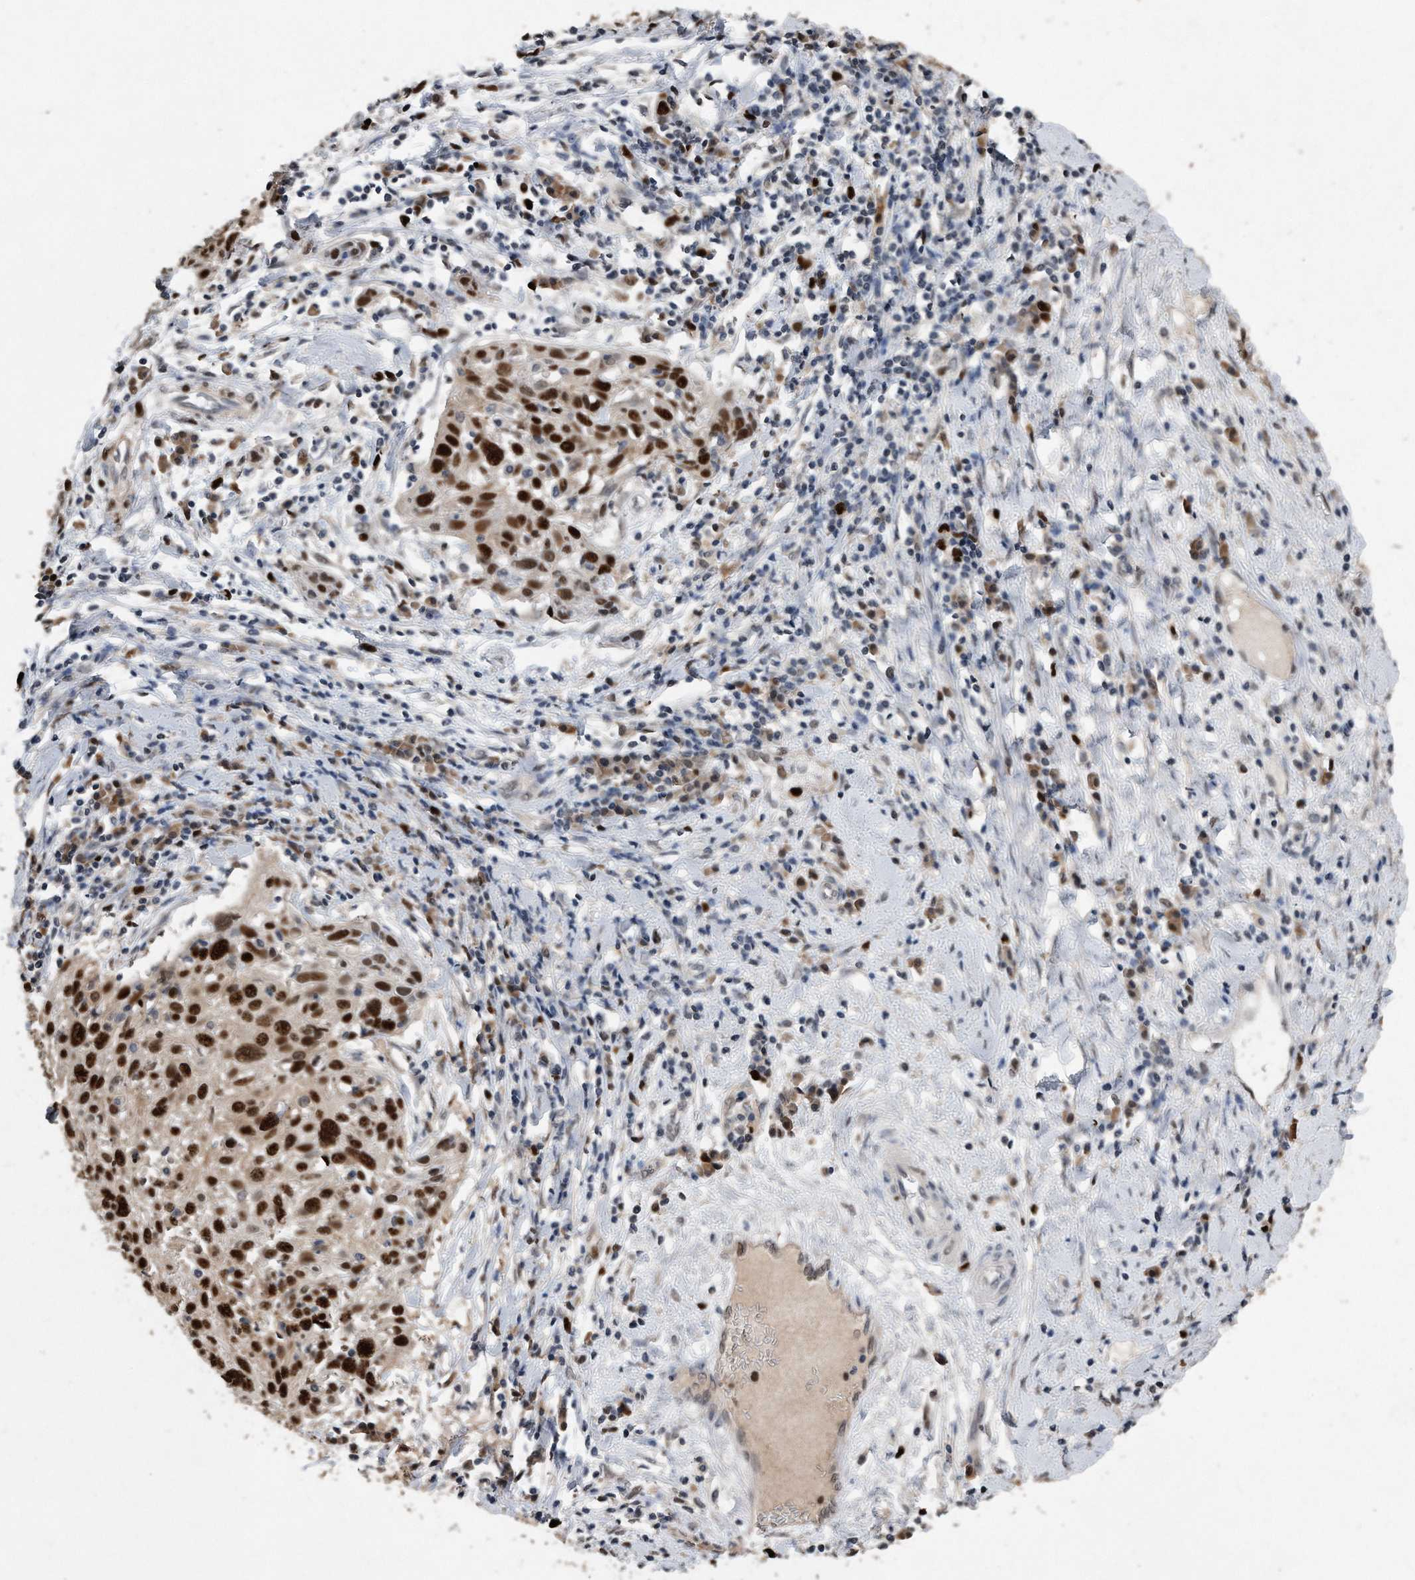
{"staining": {"intensity": "strong", "quantity": ">75%", "location": "nuclear"}, "tissue": "cervical cancer", "cell_type": "Tumor cells", "image_type": "cancer", "snomed": [{"axis": "morphology", "description": "Squamous cell carcinoma, NOS"}, {"axis": "topography", "description": "Cervix"}], "caption": "The image shows staining of cervical cancer, revealing strong nuclear protein positivity (brown color) within tumor cells. (DAB (3,3'-diaminobenzidine) = brown stain, brightfield microscopy at high magnification).", "gene": "PCNA", "patient": {"sex": "female", "age": 51}}